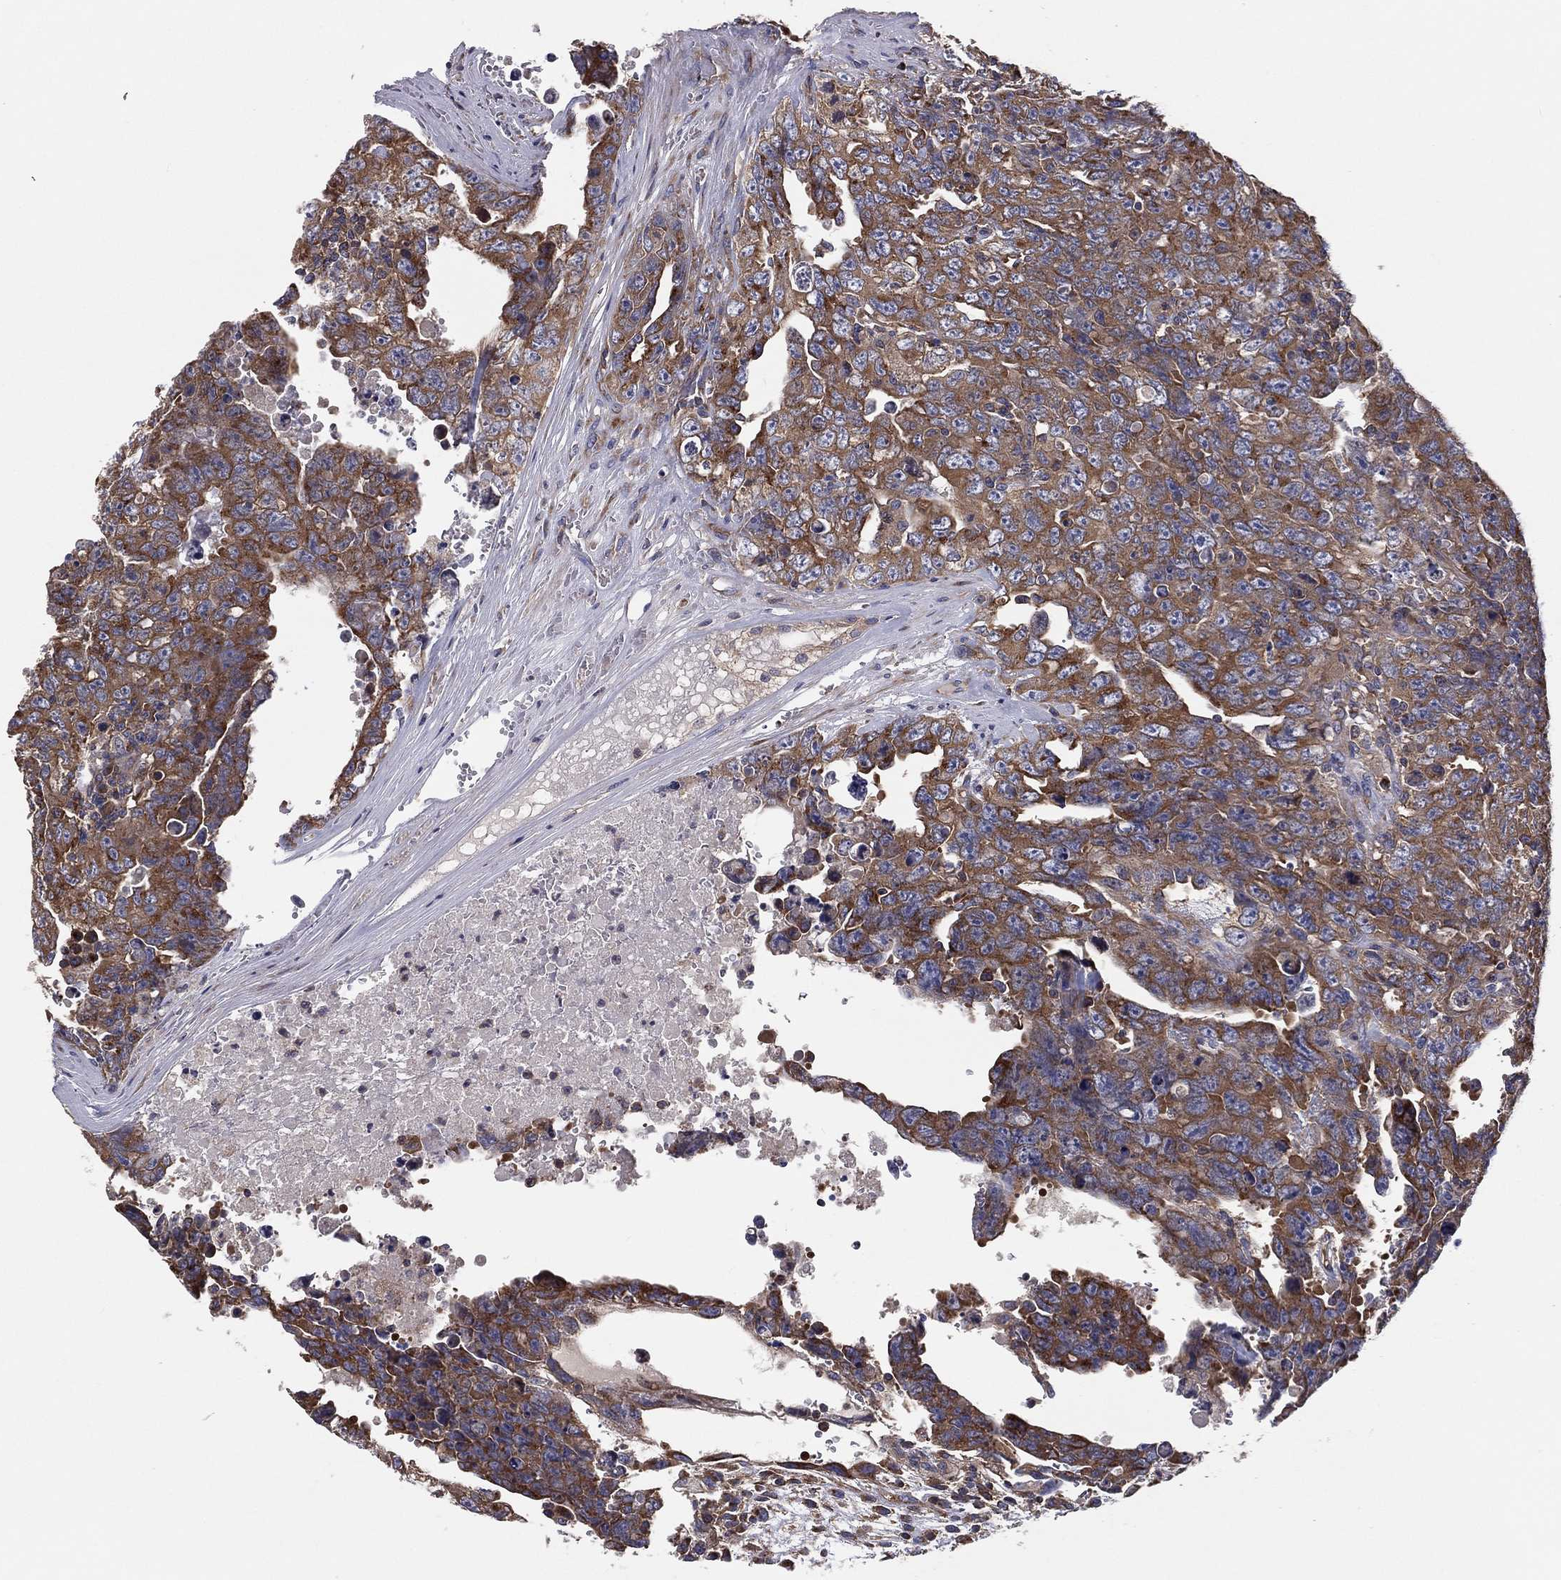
{"staining": {"intensity": "moderate", "quantity": ">75%", "location": "cytoplasmic/membranous"}, "tissue": "testis cancer", "cell_type": "Tumor cells", "image_type": "cancer", "snomed": [{"axis": "morphology", "description": "Carcinoma, Embryonal, NOS"}, {"axis": "topography", "description": "Testis"}], "caption": "Protein staining shows moderate cytoplasmic/membranous expression in approximately >75% of tumor cells in testis embryonal carcinoma. Ihc stains the protein in brown and the nuclei are stained blue.", "gene": "EIF2B5", "patient": {"sex": "male", "age": 24}}